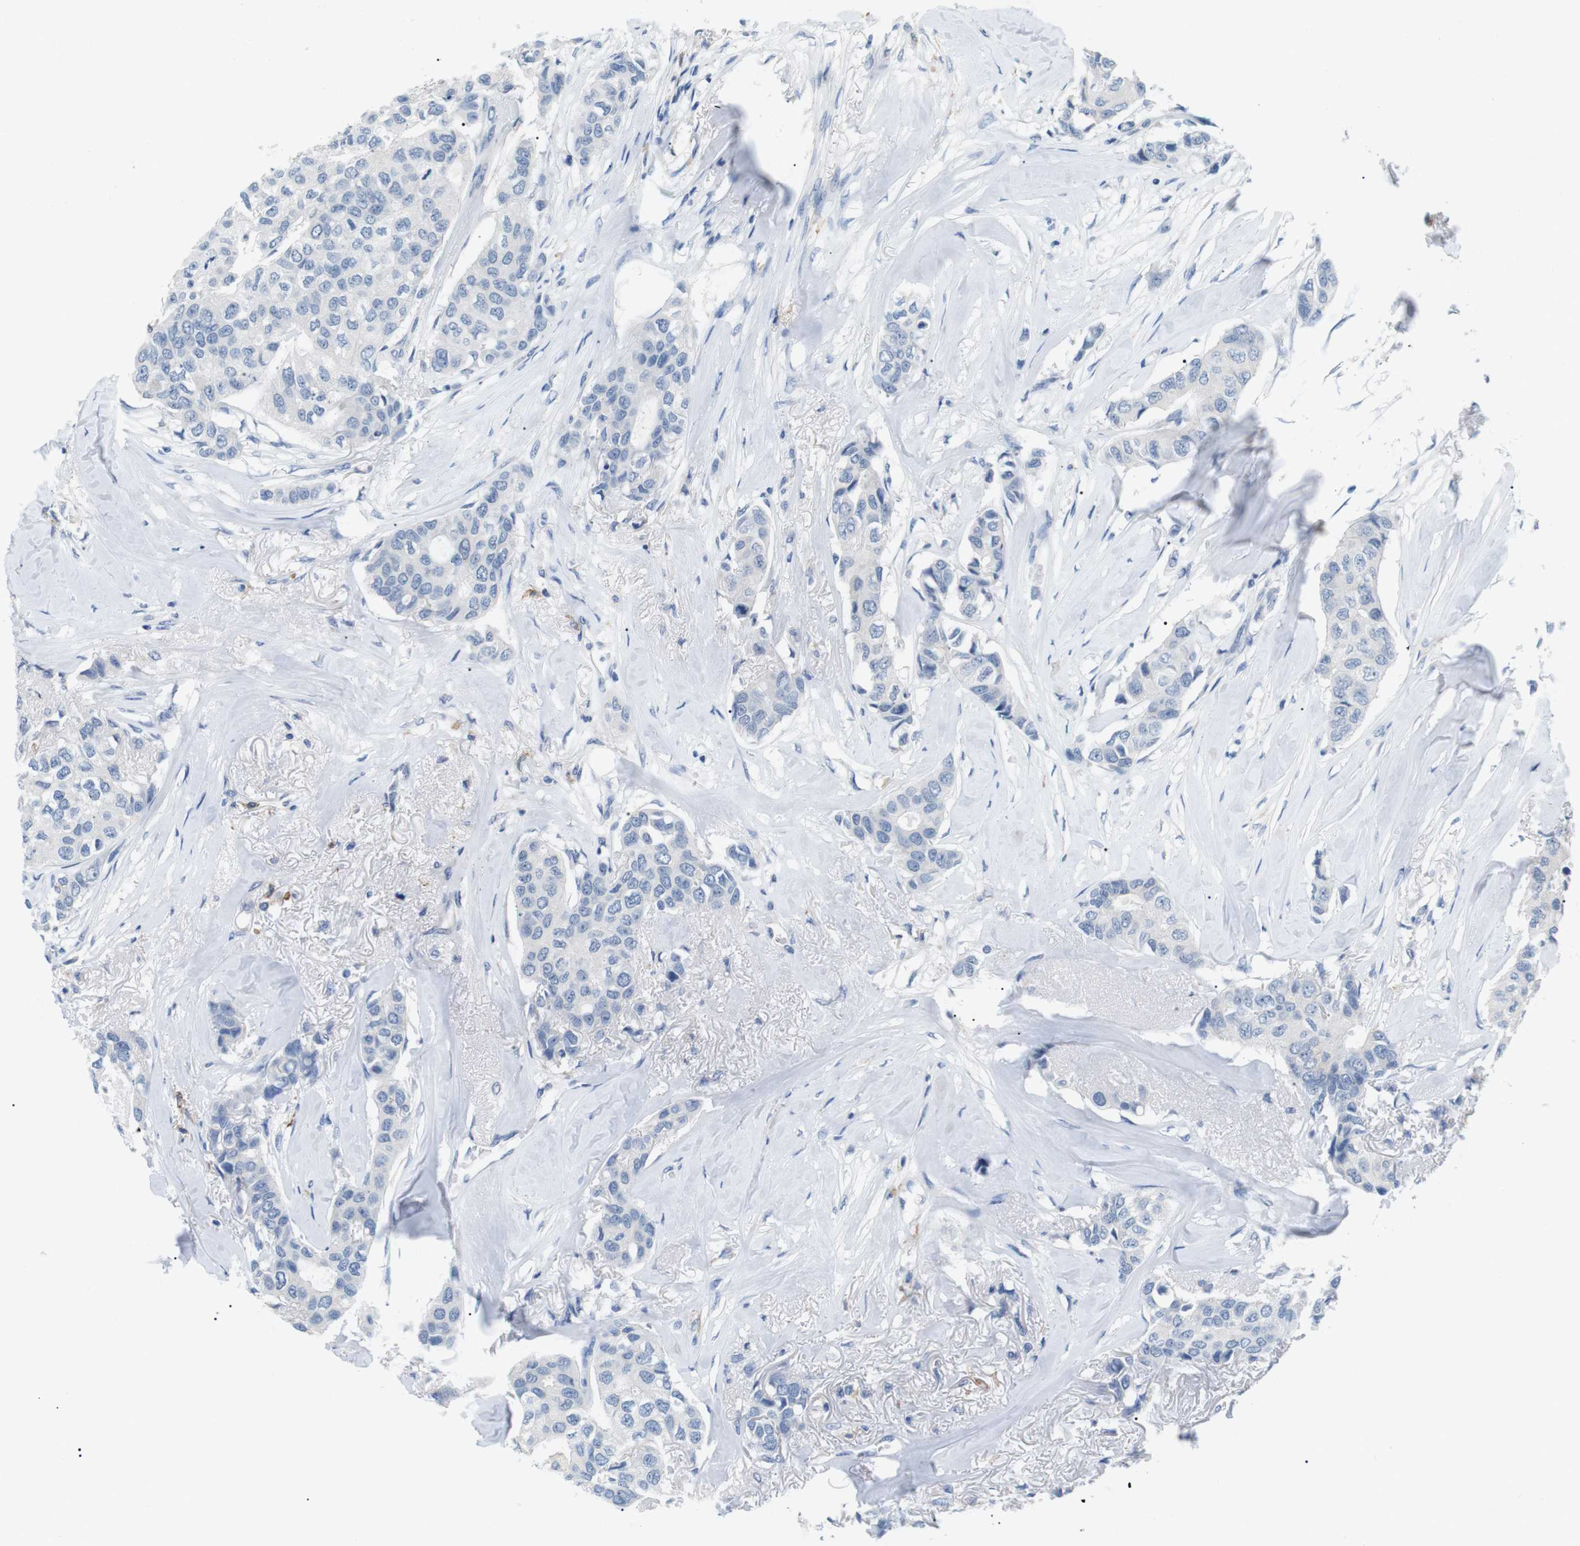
{"staining": {"intensity": "negative", "quantity": "none", "location": "none"}, "tissue": "breast cancer", "cell_type": "Tumor cells", "image_type": "cancer", "snomed": [{"axis": "morphology", "description": "Duct carcinoma"}, {"axis": "topography", "description": "Breast"}], "caption": "Tumor cells show no significant protein staining in breast cancer (invasive ductal carcinoma). (DAB IHC visualized using brightfield microscopy, high magnification).", "gene": "FCGRT", "patient": {"sex": "female", "age": 80}}